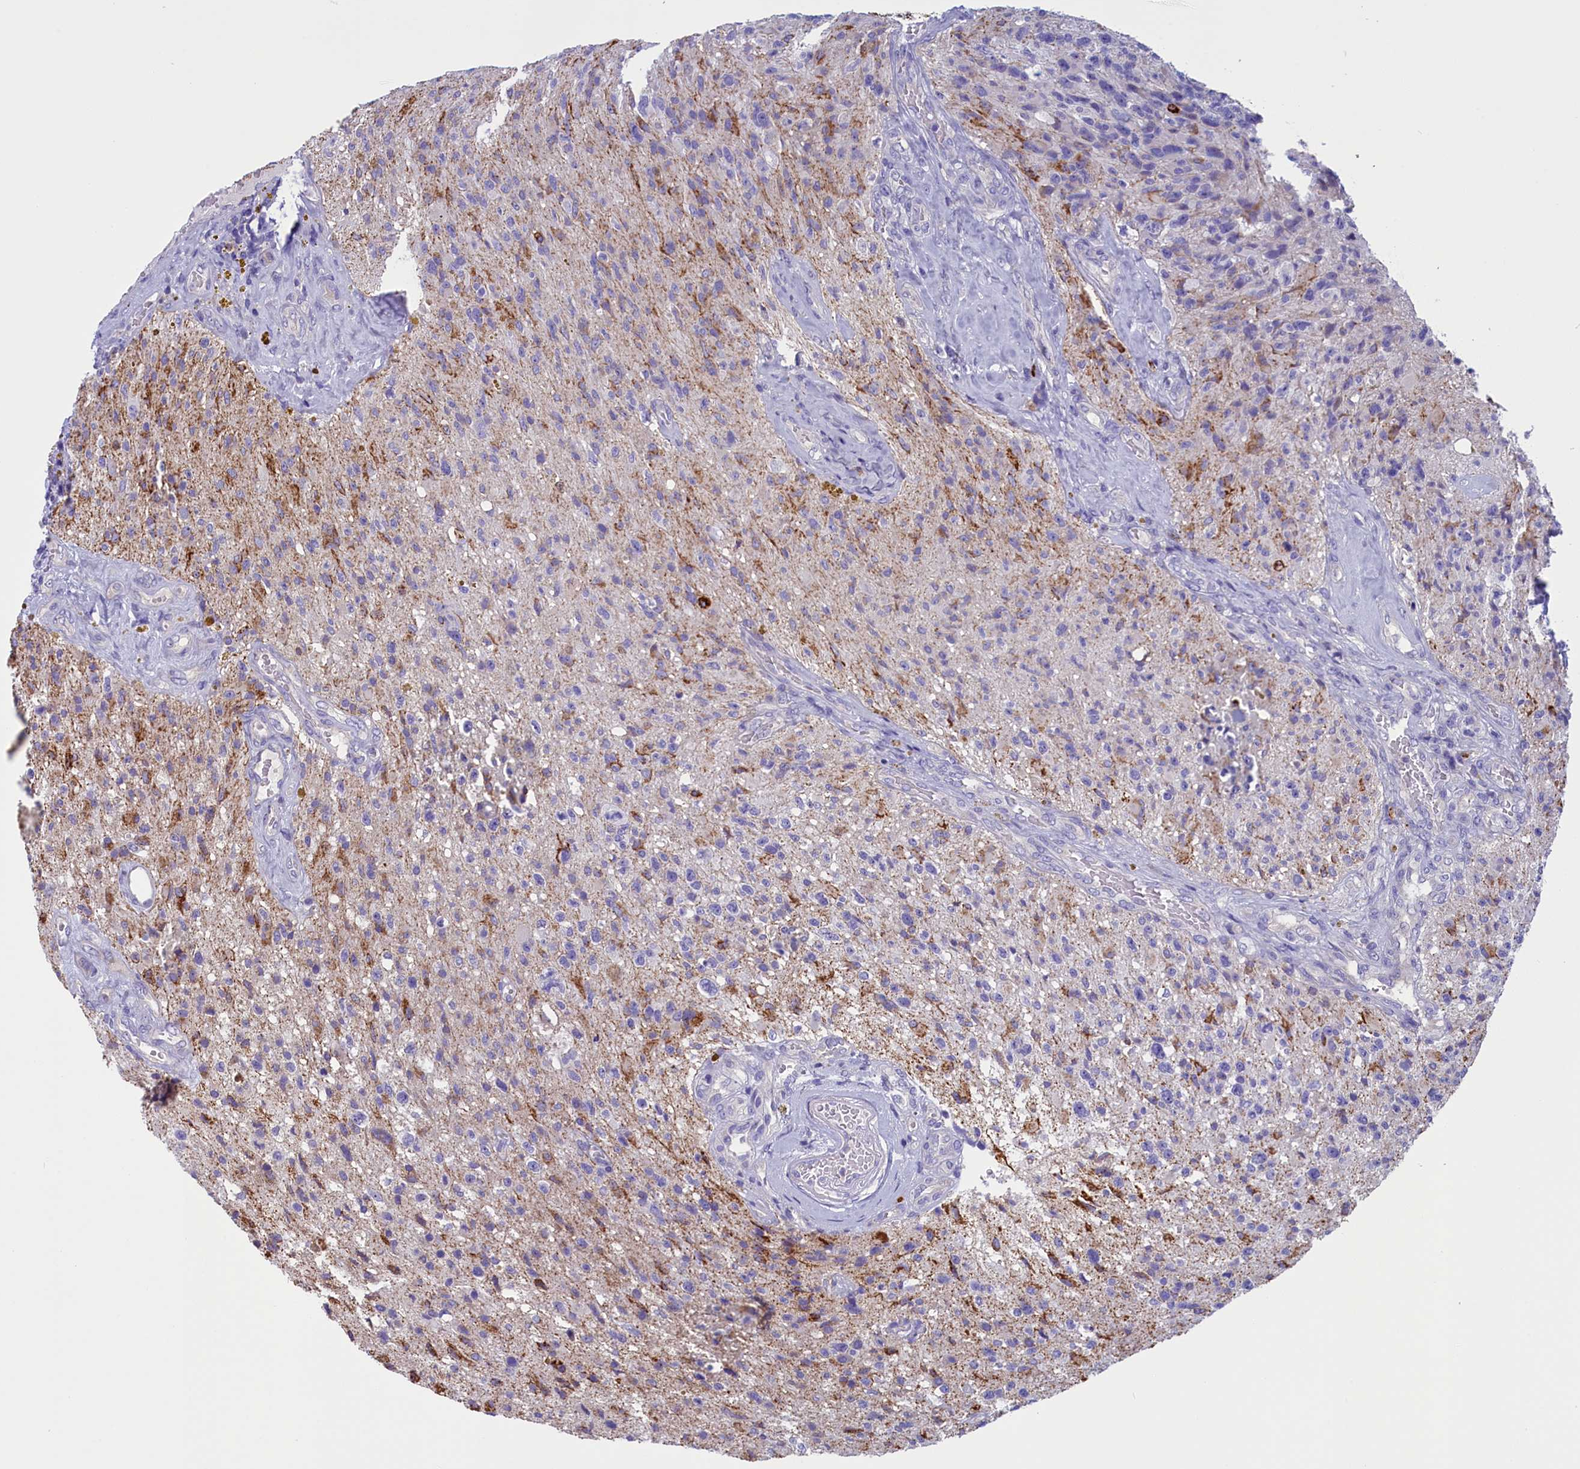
{"staining": {"intensity": "negative", "quantity": "none", "location": "none"}, "tissue": "glioma", "cell_type": "Tumor cells", "image_type": "cancer", "snomed": [{"axis": "morphology", "description": "Glioma, malignant, High grade"}, {"axis": "topography", "description": "Brain"}], "caption": "Immunohistochemistry photomicrograph of glioma stained for a protein (brown), which displays no staining in tumor cells.", "gene": "RTTN", "patient": {"sex": "male", "age": 69}}